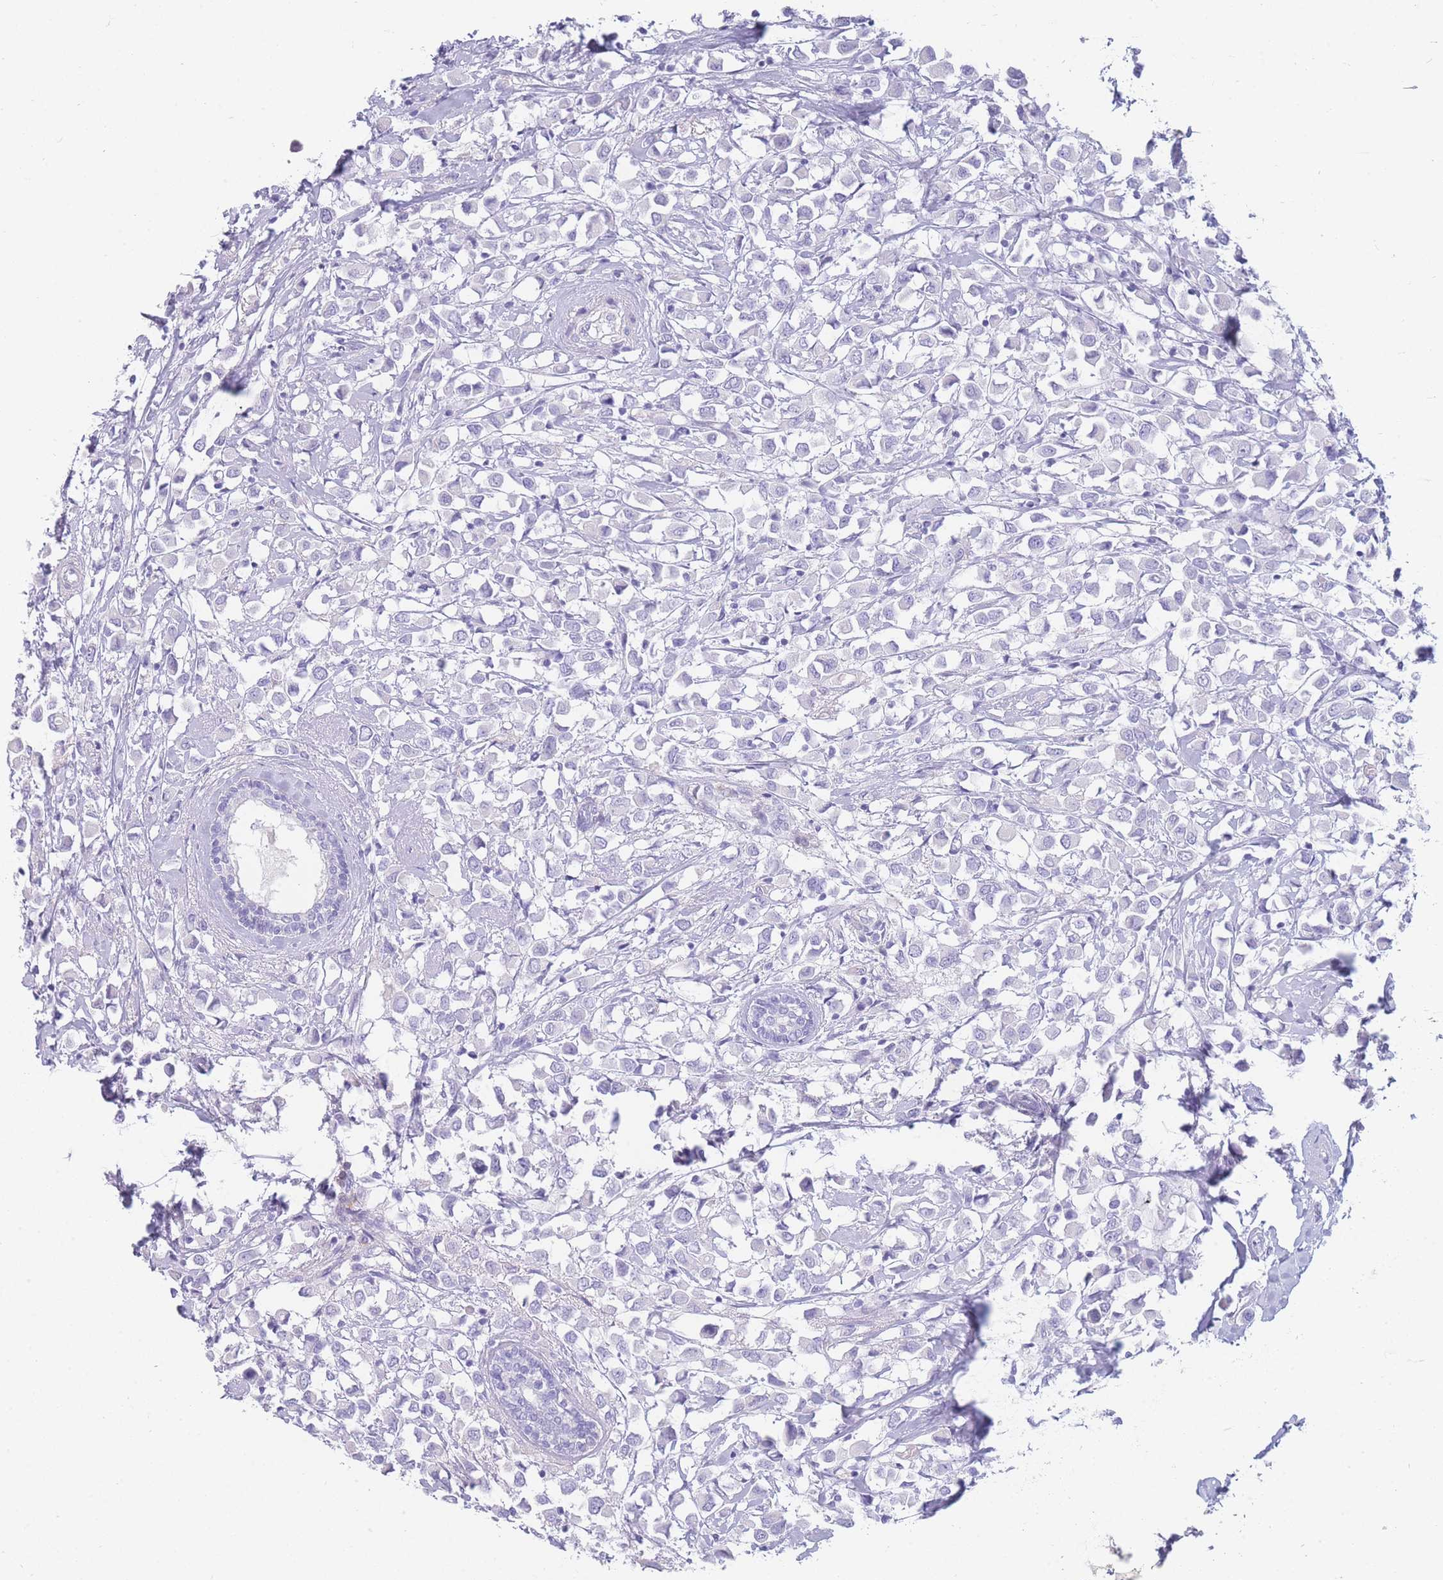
{"staining": {"intensity": "negative", "quantity": "none", "location": "none"}, "tissue": "breast cancer", "cell_type": "Tumor cells", "image_type": "cancer", "snomed": [{"axis": "morphology", "description": "Duct carcinoma"}, {"axis": "topography", "description": "Breast"}], "caption": "Image shows no significant protein expression in tumor cells of breast cancer.", "gene": "UPK1A", "patient": {"sex": "female", "age": 61}}